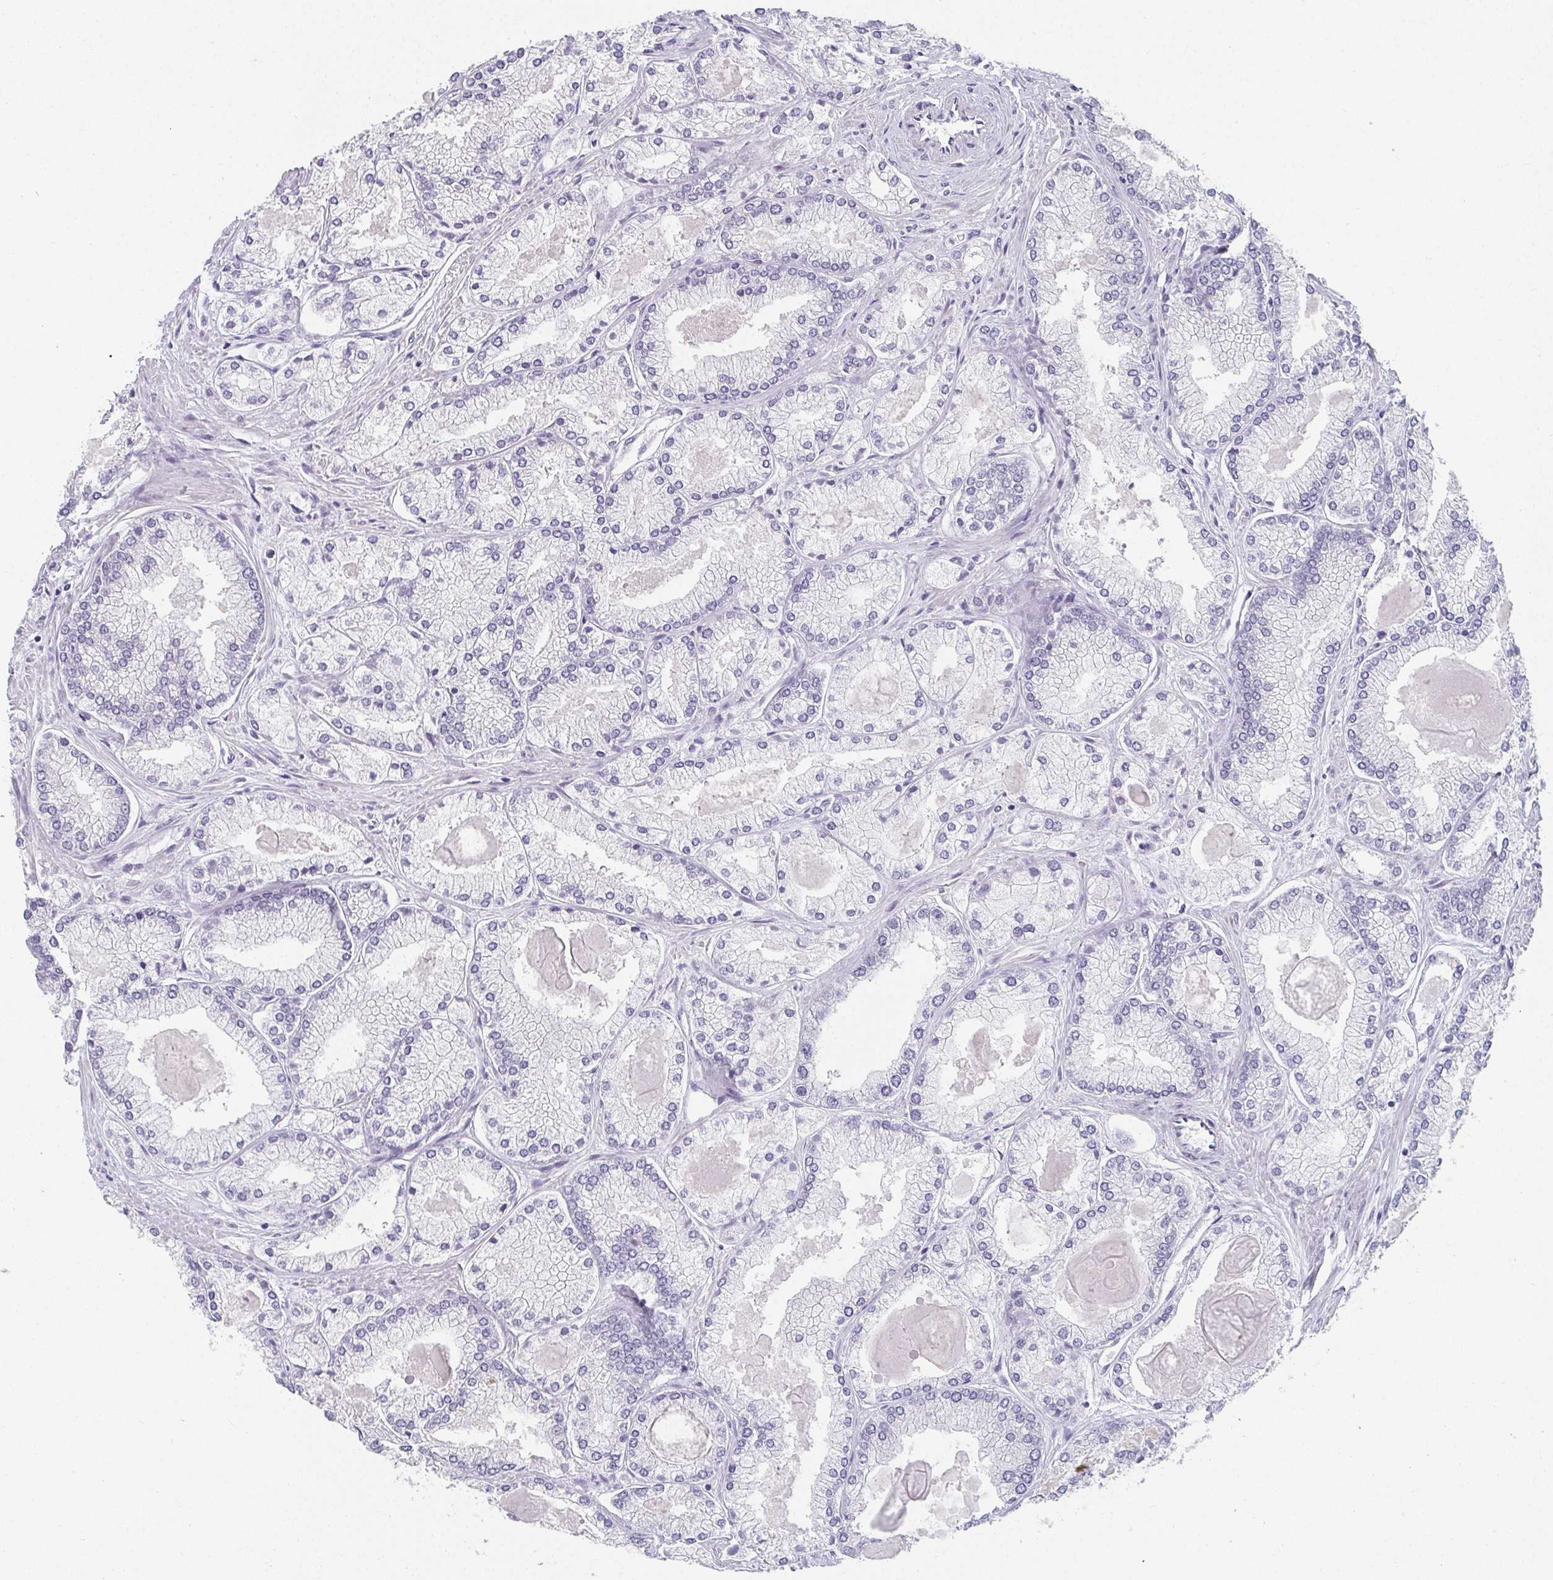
{"staining": {"intensity": "negative", "quantity": "none", "location": "none"}, "tissue": "prostate cancer", "cell_type": "Tumor cells", "image_type": "cancer", "snomed": [{"axis": "morphology", "description": "Adenocarcinoma, High grade"}, {"axis": "topography", "description": "Prostate"}], "caption": "High magnification brightfield microscopy of prostate cancer stained with DAB (3,3'-diaminobenzidine) (brown) and counterstained with hematoxylin (blue): tumor cells show no significant expression.", "gene": "CAMKV", "patient": {"sex": "male", "age": 68}}